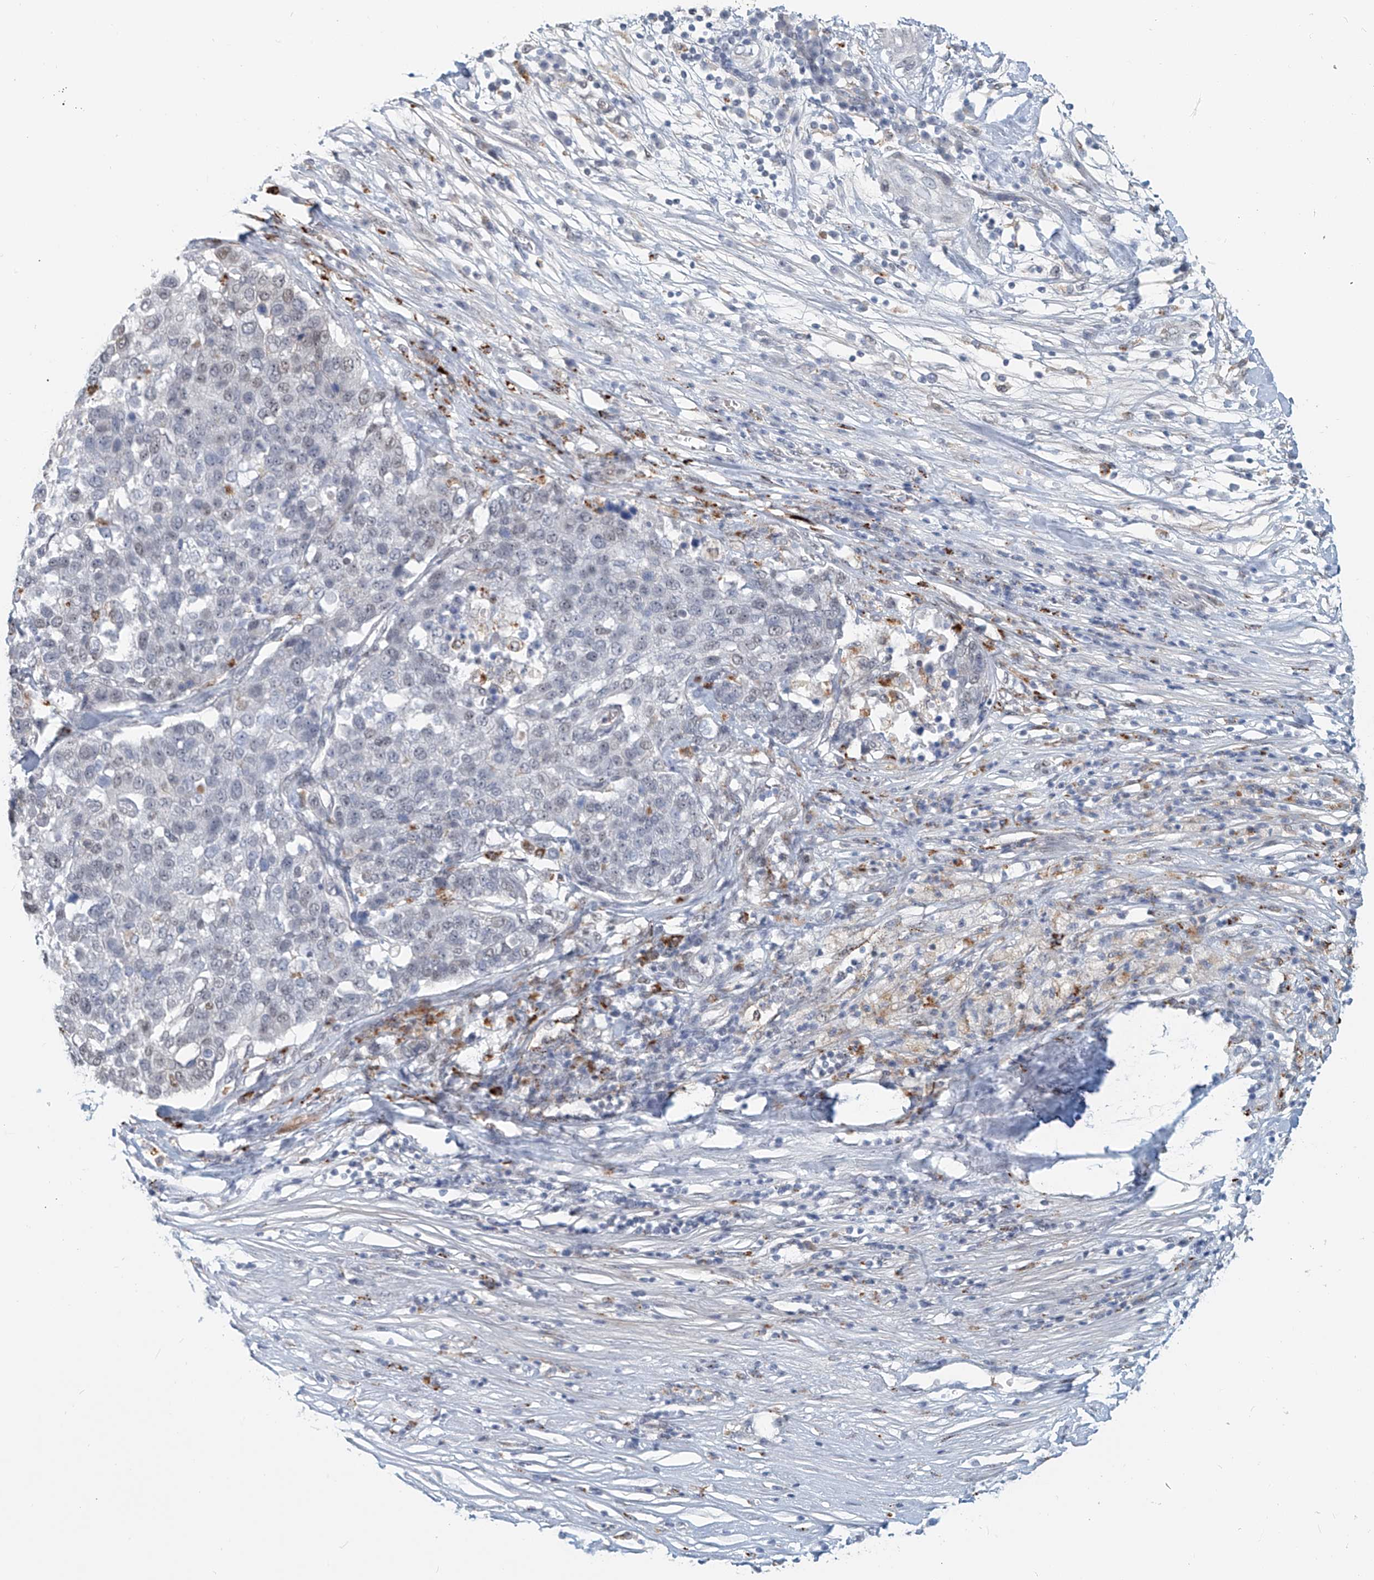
{"staining": {"intensity": "negative", "quantity": "none", "location": "none"}, "tissue": "pancreatic cancer", "cell_type": "Tumor cells", "image_type": "cancer", "snomed": [{"axis": "morphology", "description": "Adenocarcinoma, NOS"}, {"axis": "topography", "description": "Pancreas"}], "caption": "Image shows no significant protein positivity in tumor cells of adenocarcinoma (pancreatic).", "gene": "SASH1", "patient": {"sex": "female", "age": 61}}